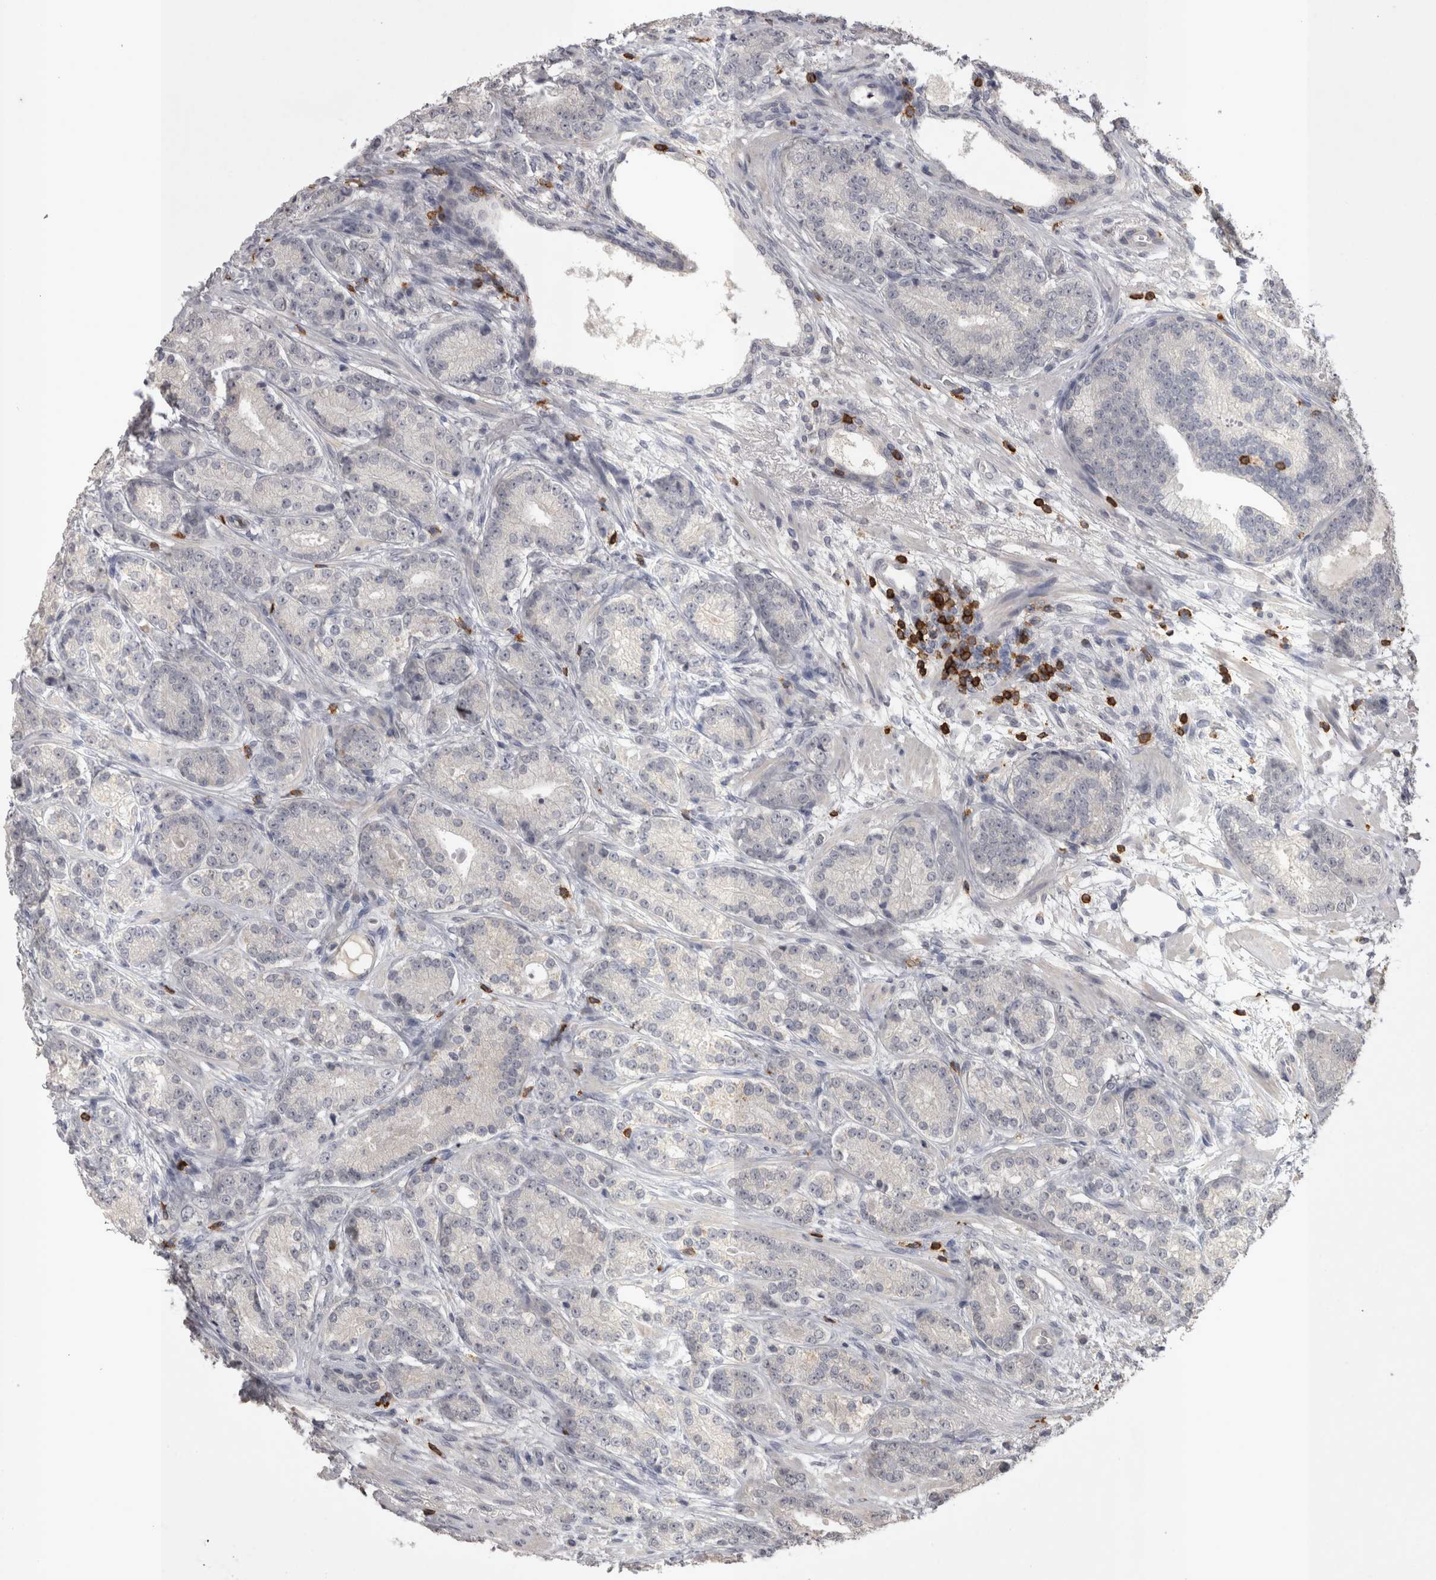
{"staining": {"intensity": "negative", "quantity": "none", "location": "none"}, "tissue": "prostate cancer", "cell_type": "Tumor cells", "image_type": "cancer", "snomed": [{"axis": "morphology", "description": "Adenocarcinoma, High grade"}, {"axis": "topography", "description": "Prostate"}], "caption": "Immunohistochemistry image of prostate cancer stained for a protein (brown), which shows no staining in tumor cells. (DAB (3,3'-diaminobenzidine) immunohistochemistry (IHC), high magnification).", "gene": "SKAP1", "patient": {"sex": "male", "age": 61}}